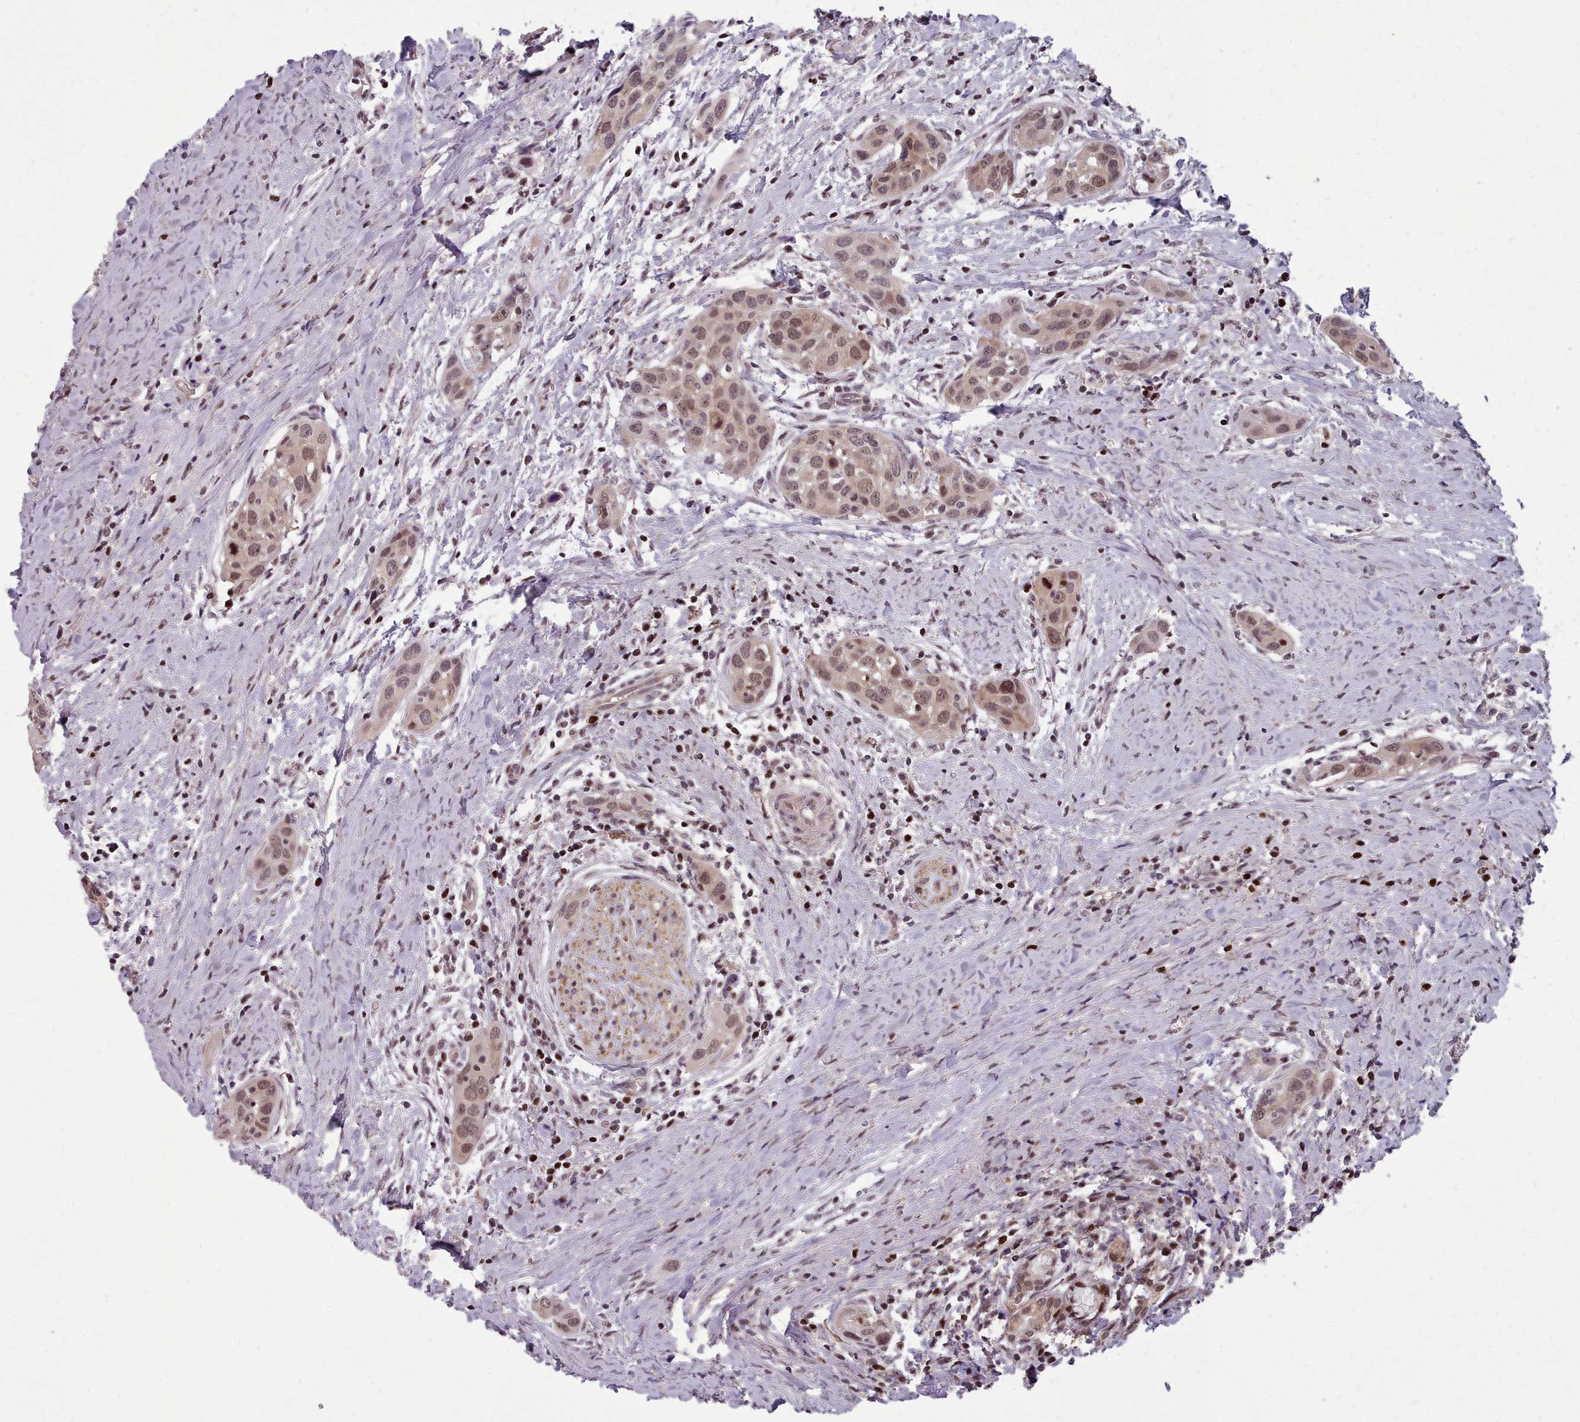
{"staining": {"intensity": "moderate", "quantity": ">75%", "location": "nuclear"}, "tissue": "head and neck cancer", "cell_type": "Tumor cells", "image_type": "cancer", "snomed": [{"axis": "morphology", "description": "Squamous cell carcinoma, NOS"}, {"axis": "topography", "description": "Oral tissue"}, {"axis": "topography", "description": "Head-Neck"}], "caption": "Squamous cell carcinoma (head and neck) stained for a protein demonstrates moderate nuclear positivity in tumor cells.", "gene": "ENSA", "patient": {"sex": "female", "age": 50}}